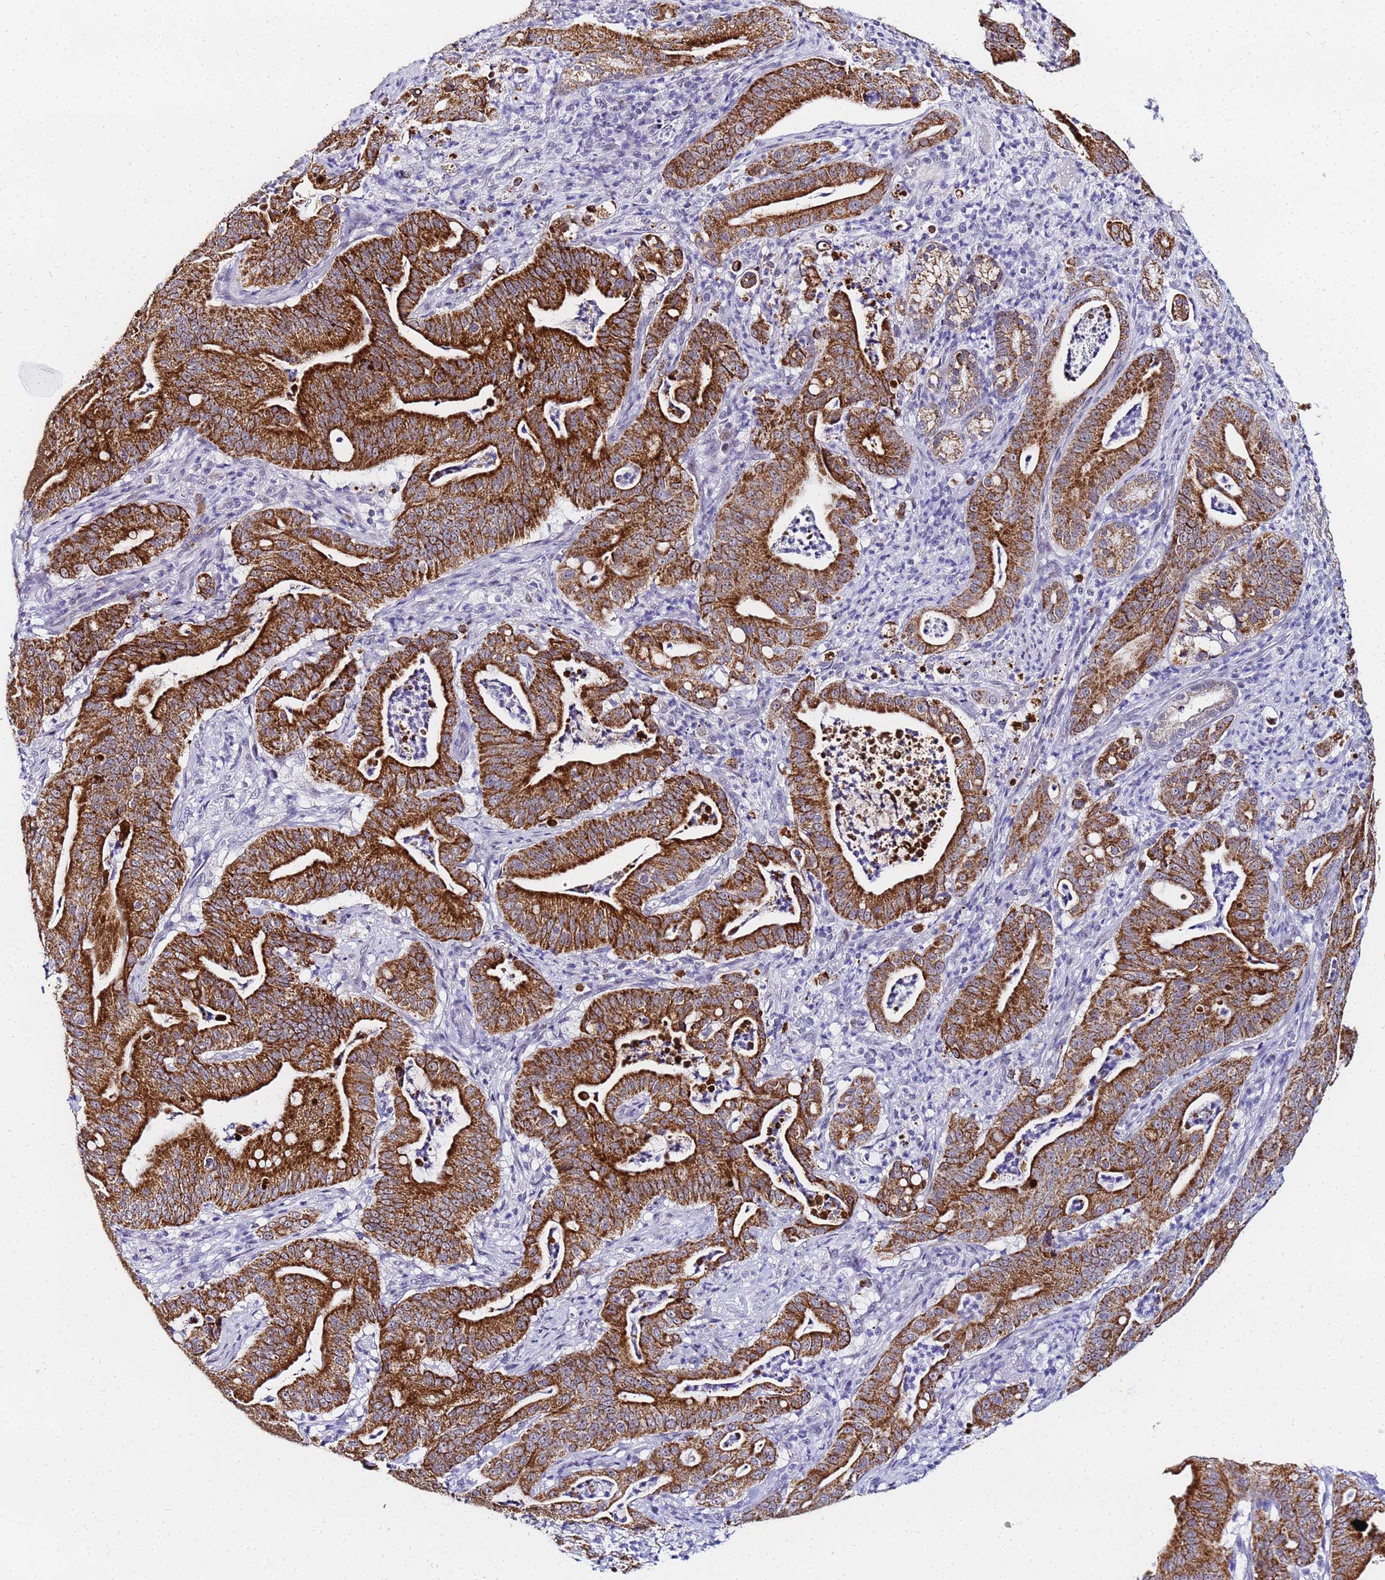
{"staining": {"intensity": "strong", "quantity": ">75%", "location": "cytoplasmic/membranous"}, "tissue": "pancreatic cancer", "cell_type": "Tumor cells", "image_type": "cancer", "snomed": [{"axis": "morphology", "description": "Adenocarcinoma, NOS"}, {"axis": "topography", "description": "Pancreas"}], "caption": "DAB immunohistochemical staining of pancreatic cancer shows strong cytoplasmic/membranous protein staining in approximately >75% of tumor cells.", "gene": "CKMT1A", "patient": {"sex": "male", "age": 71}}